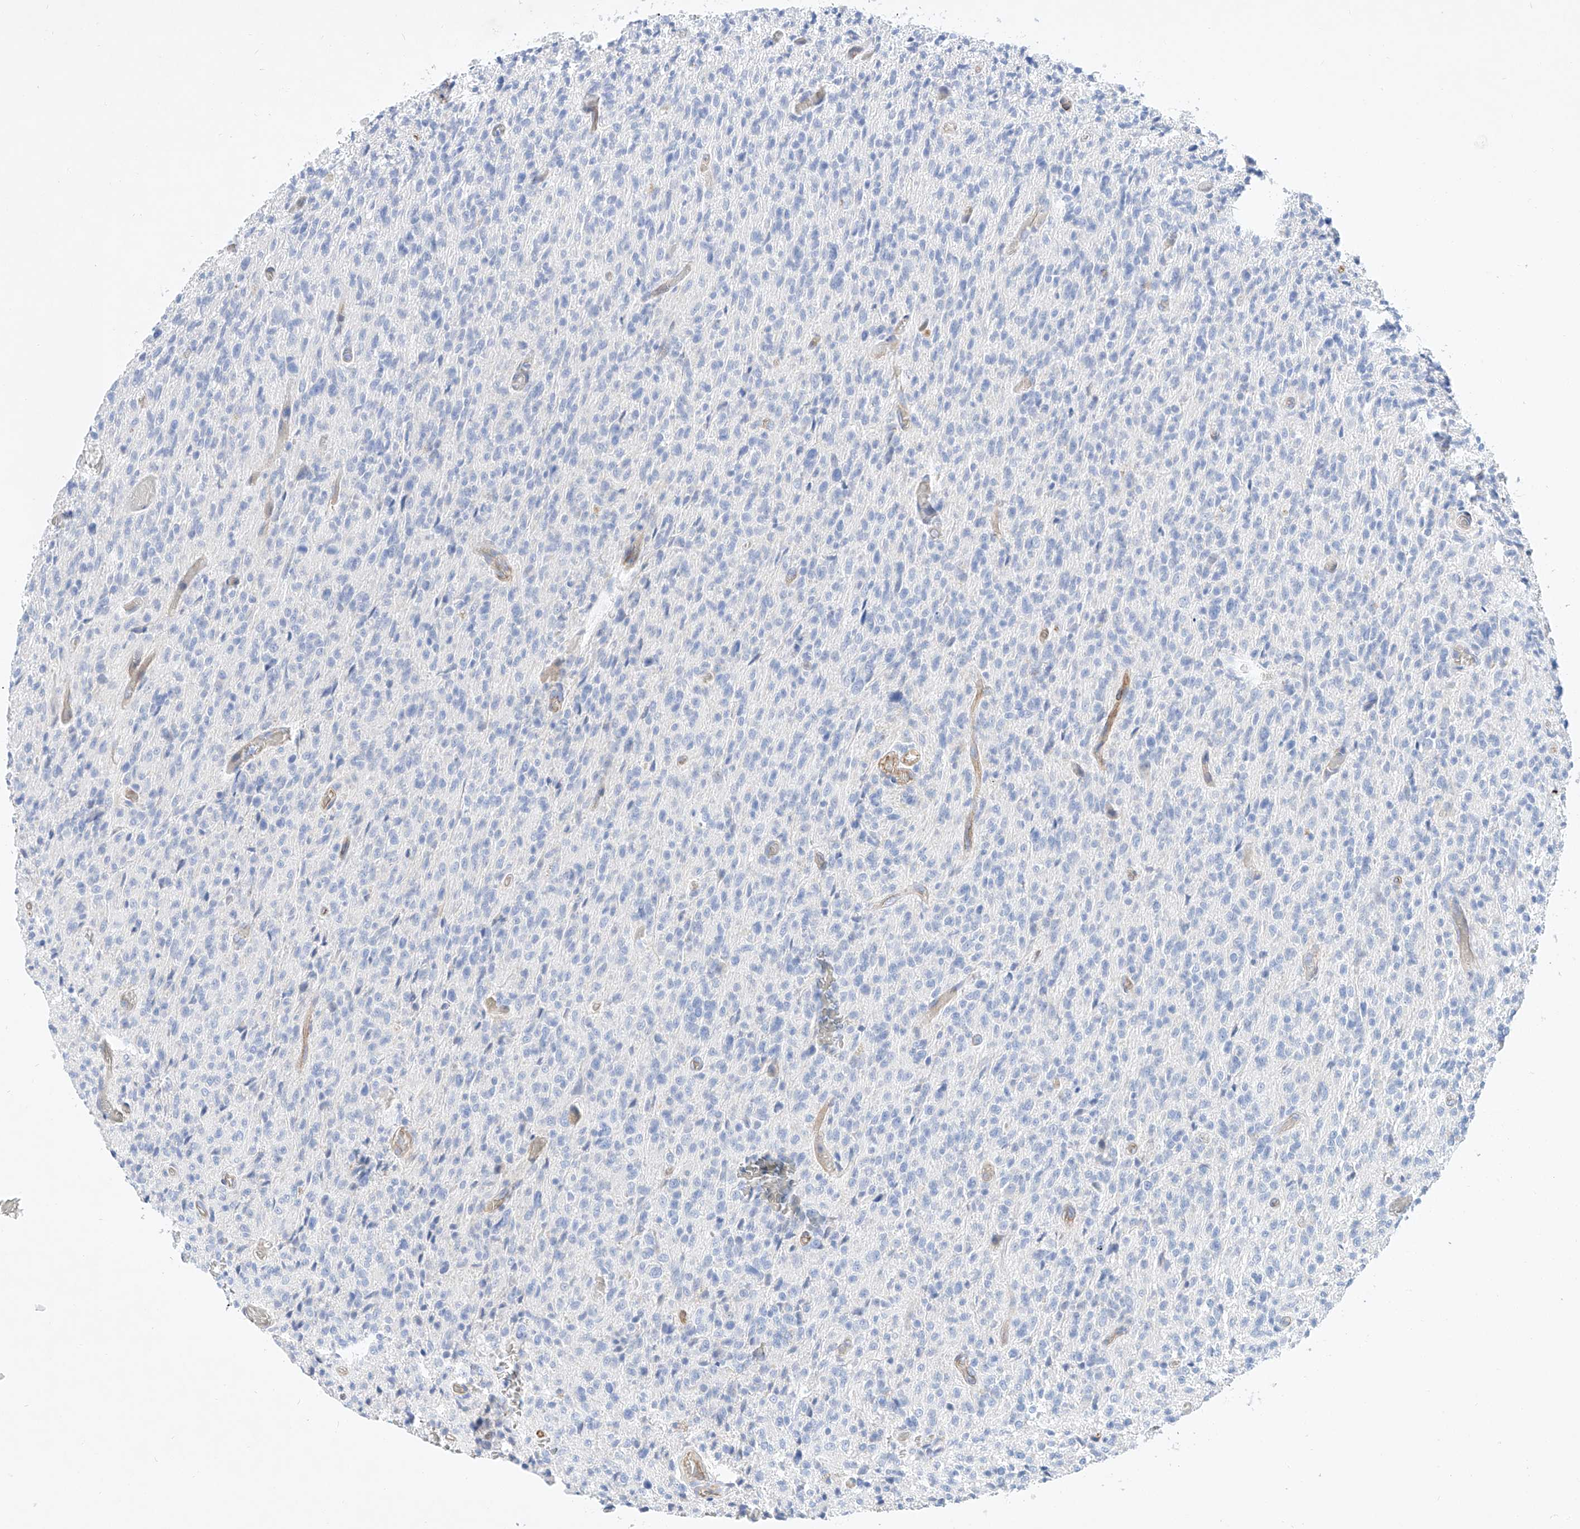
{"staining": {"intensity": "negative", "quantity": "none", "location": "none"}, "tissue": "glioma", "cell_type": "Tumor cells", "image_type": "cancer", "snomed": [{"axis": "morphology", "description": "Glioma, malignant, High grade"}, {"axis": "topography", "description": "Brain"}], "caption": "Immunohistochemical staining of glioma shows no significant staining in tumor cells. The staining was performed using DAB to visualize the protein expression in brown, while the nuclei were stained in blue with hematoxylin (Magnification: 20x).", "gene": "SBSPON", "patient": {"sex": "female", "age": 57}}